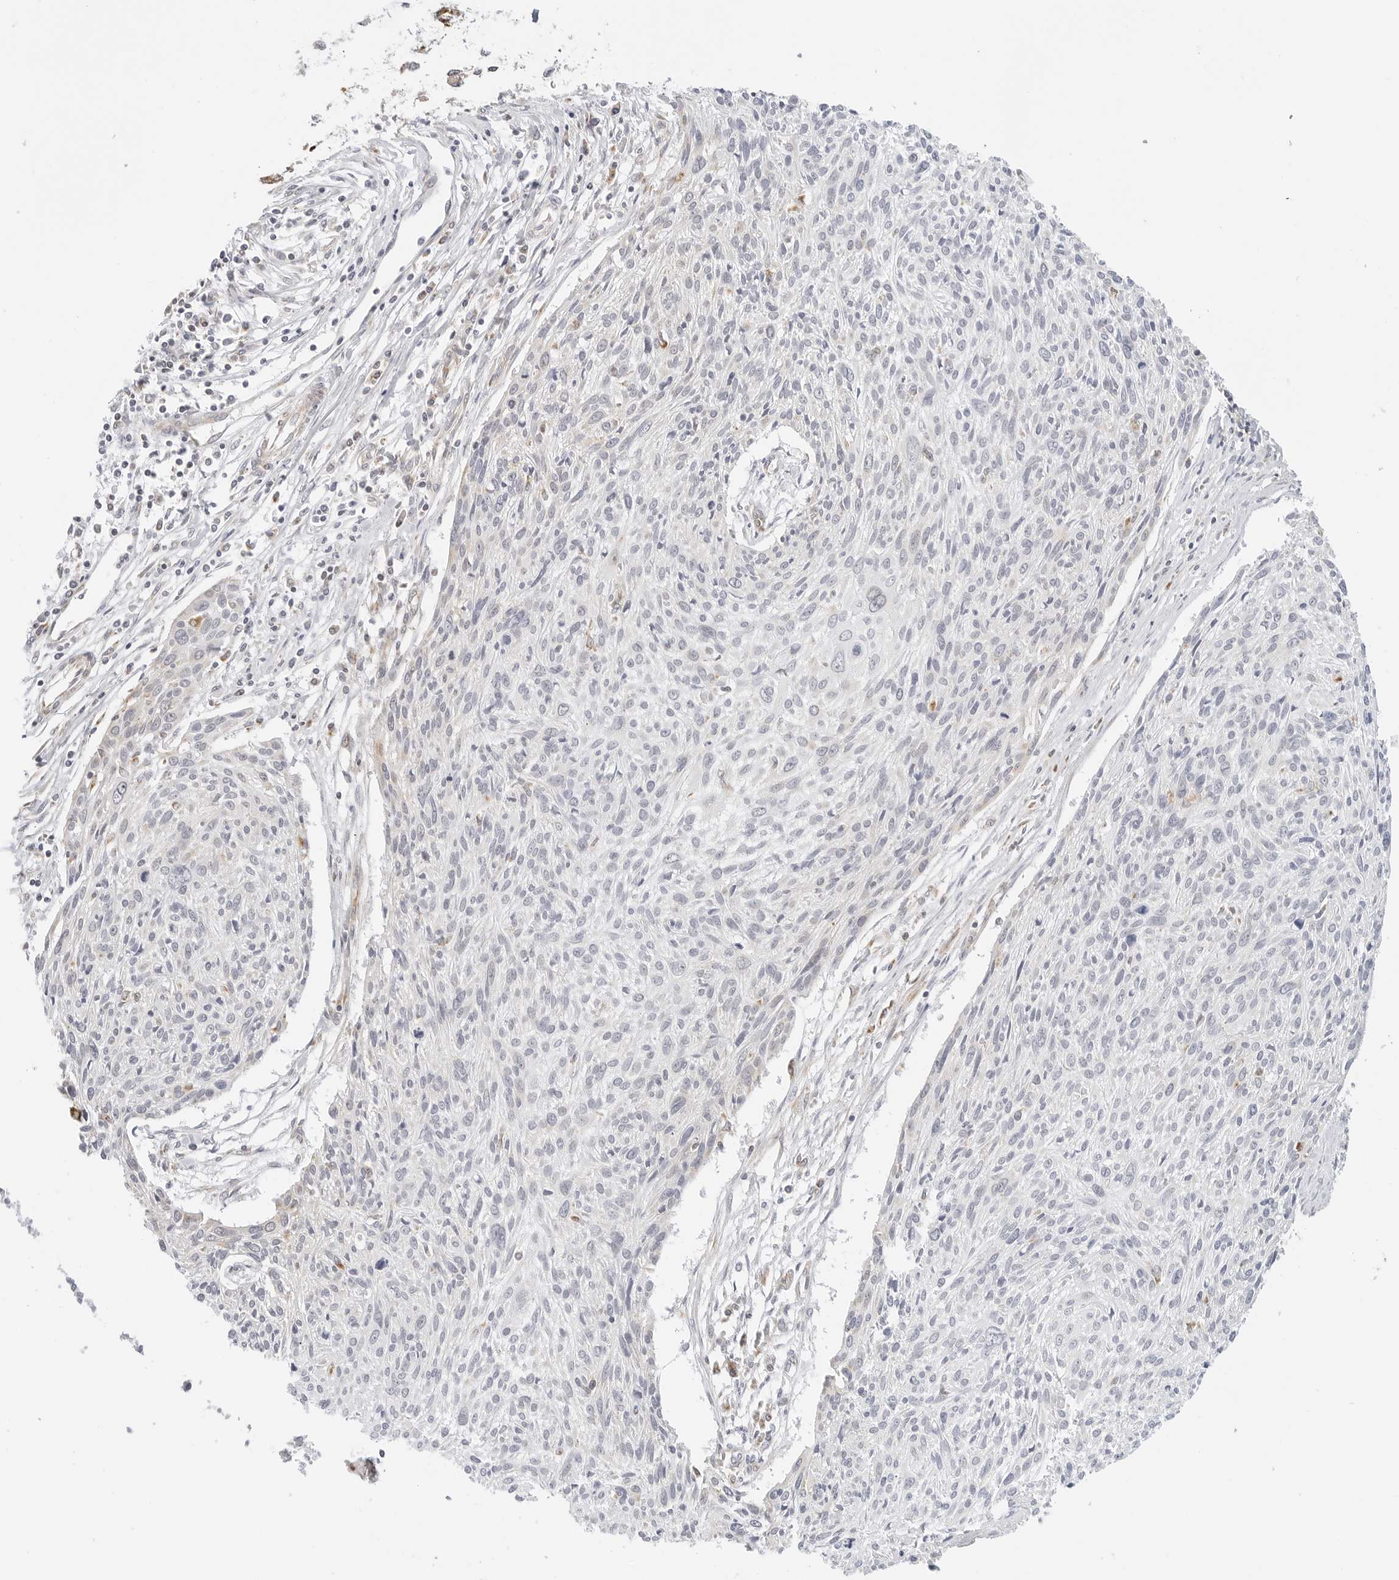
{"staining": {"intensity": "negative", "quantity": "none", "location": "none"}, "tissue": "cervical cancer", "cell_type": "Tumor cells", "image_type": "cancer", "snomed": [{"axis": "morphology", "description": "Squamous cell carcinoma, NOS"}, {"axis": "topography", "description": "Cervix"}], "caption": "Immunohistochemical staining of squamous cell carcinoma (cervical) displays no significant positivity in tumor cells.", "gene": "GORAB", "patient": {"sex": "female", "age": 51}}